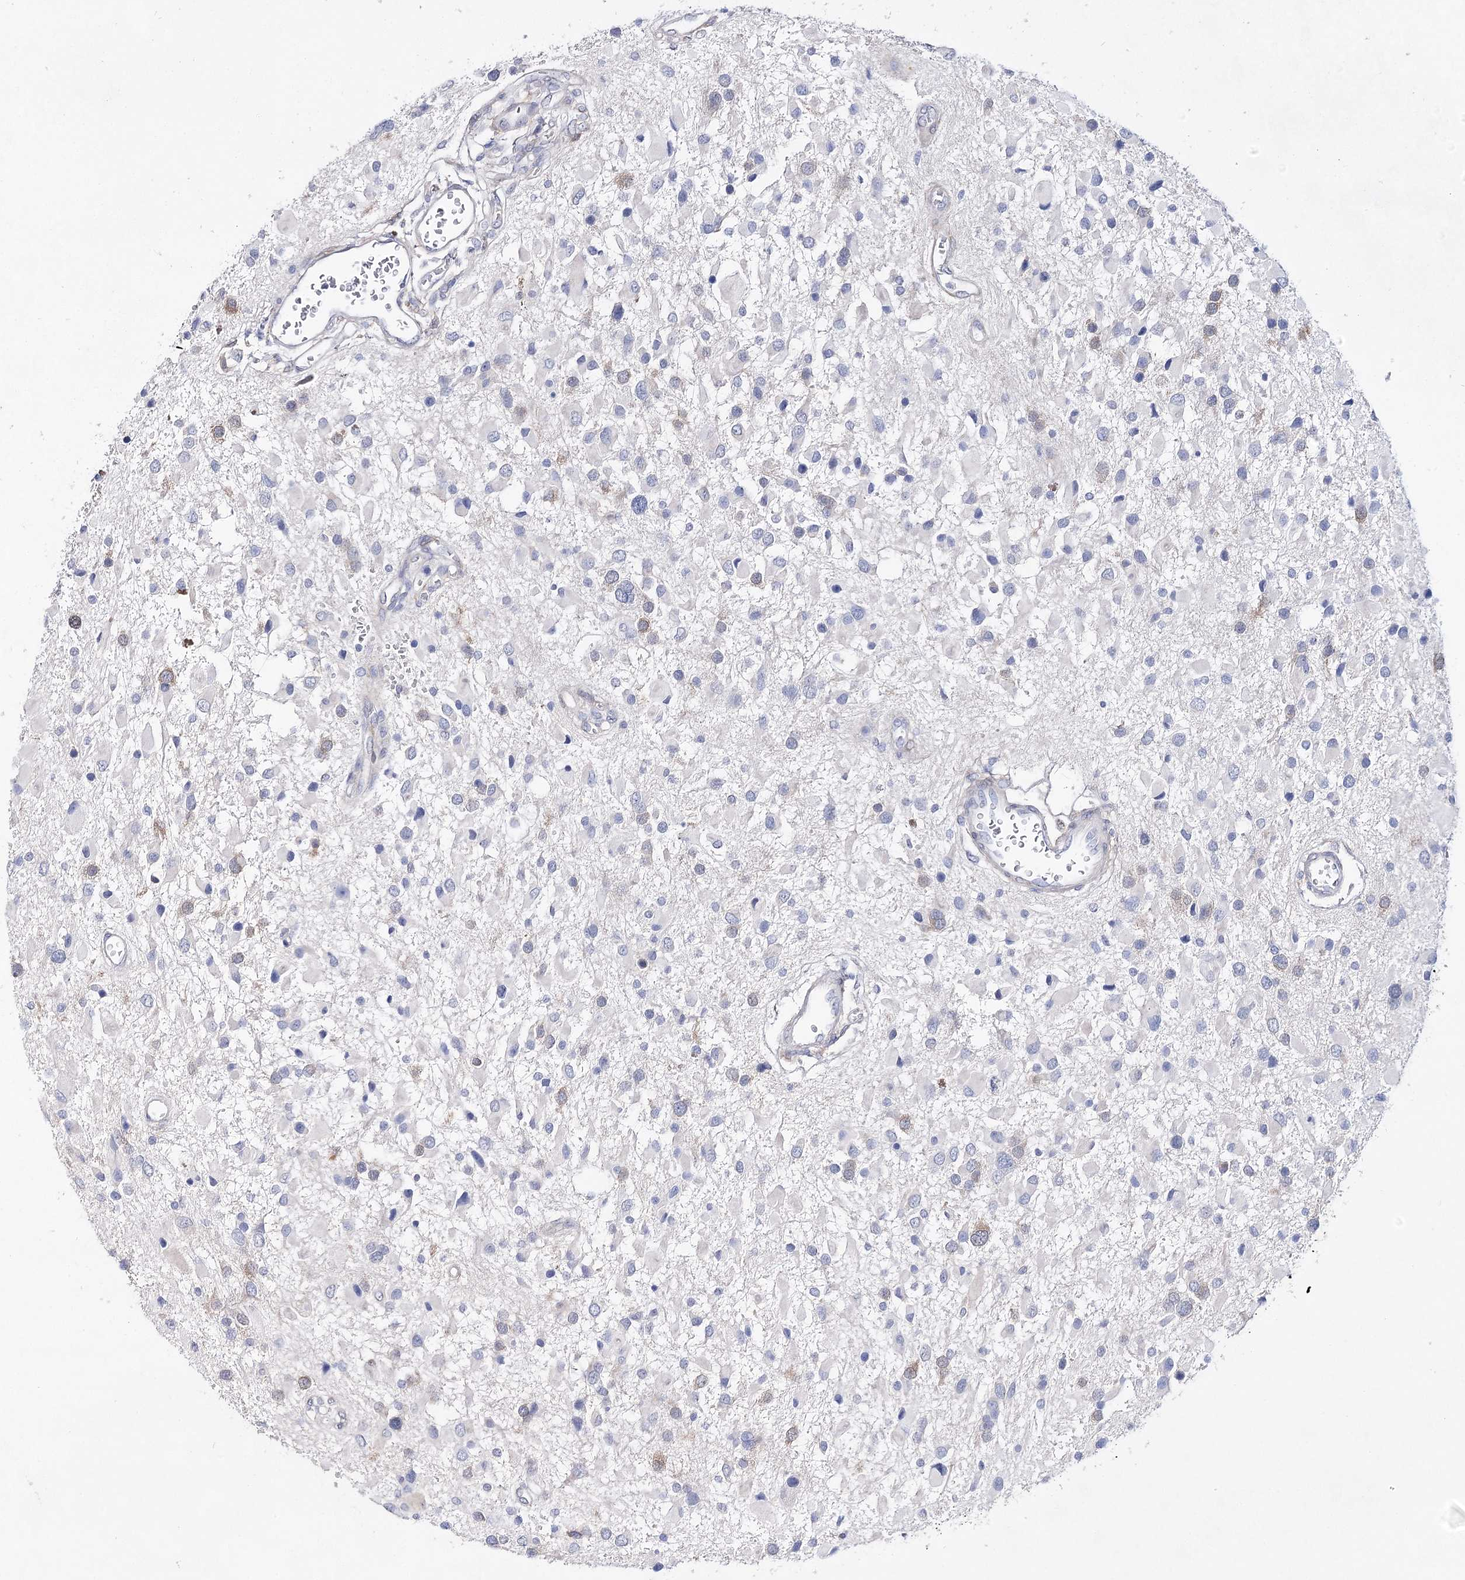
{"staining": {"intensity": "negative", "quantity": "none", "location": "none"}, "tissue": "glioma", "cell_type": "Tumor cells", "image_type": "cancer", "snomed": [{"axis": "morphology", "description": "Glioma, malignant, High grade"}, {"axis": "topography", "description": "Brain"}], "caption": "The histopathology image exhibits no significant positivity in tumor cells of malignant high-grade glioma.", "gene": "UGDH", "patient": {"sex": "male", "age": 53}}